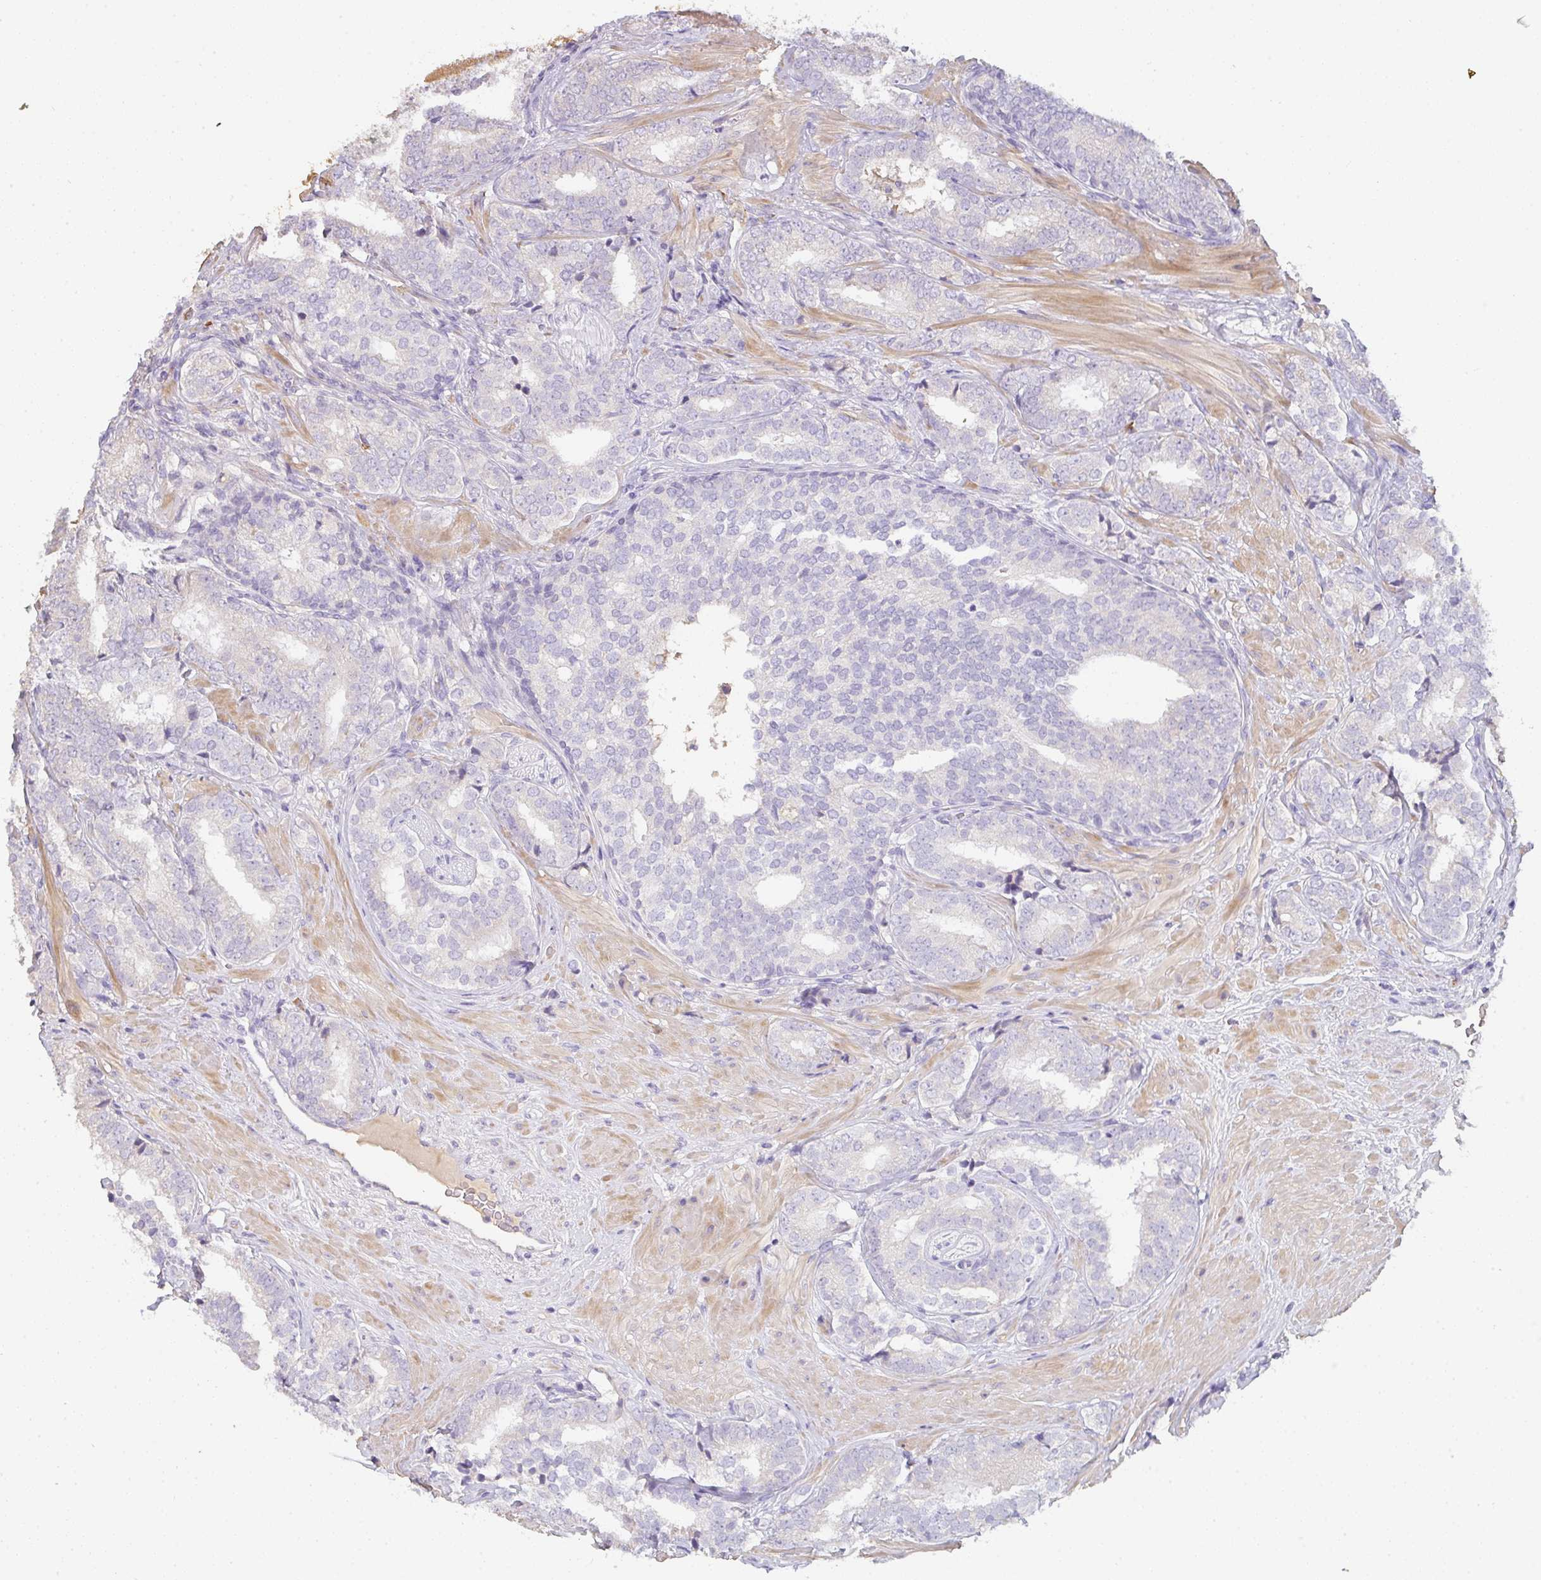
{"staining": {"intensity": "negative", "quantity": "none", "location": "none"}, "tissue": "prostate cancer", "cell_type": "Tumor cells", "image_type": "cancer", "snomed": [{"axis": "morphology", "description": "Adenocarcinoma, High grade"}, {"axis": "topography", "description": "Prostate"}], "caption": "Immunohistochemistry (IHC) photomicrograph of prostate cancer (adenocarcinoma (high-grade)) stained for a protein (brown), which displays no expression in tumor cells.", "gene": "ZNF215", "patient": {"sex": "male", "age": 72}}